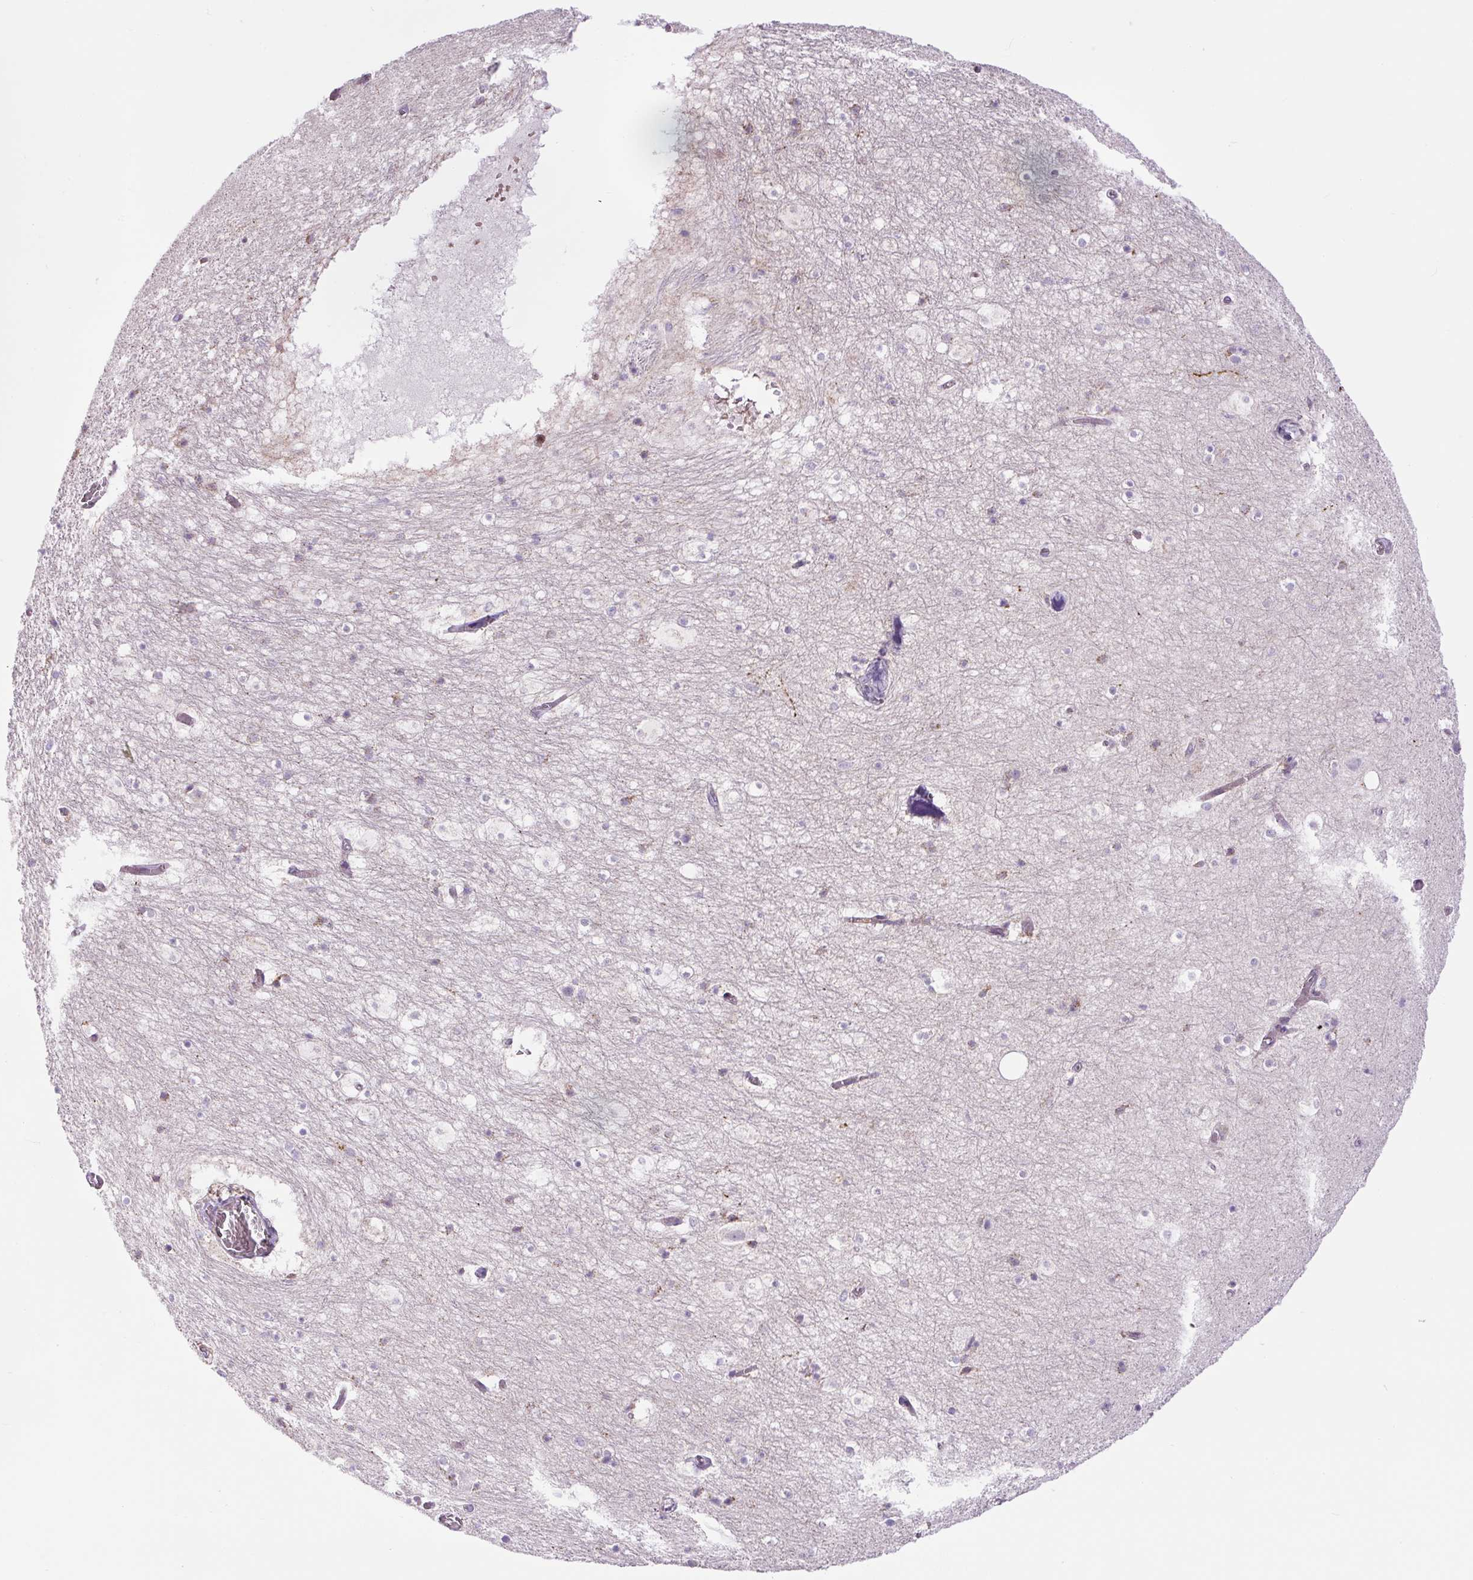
{"staining": {"intensity": "negative", "quantity": "none", "location": "none"}, "tissue": "hippocampus", "cell_type": "Glial cells", "image_type": "normal", "snomed": [{"axis": "morphology", "description": "Normal tissue, NOS"}, {"axis": "topography", "description": "Hippocampus"}], "caption": "Immunohistochemical staining of normal hippocampus exhibits no significant expression in glial cells. (Brightfield microscopy of DAB (3,3'-diaminobenzidine) immunohistochemistry (IHC) at high magnification).", "gene": "ZNF596", "patient": {"sex": "female", "age": 52}}